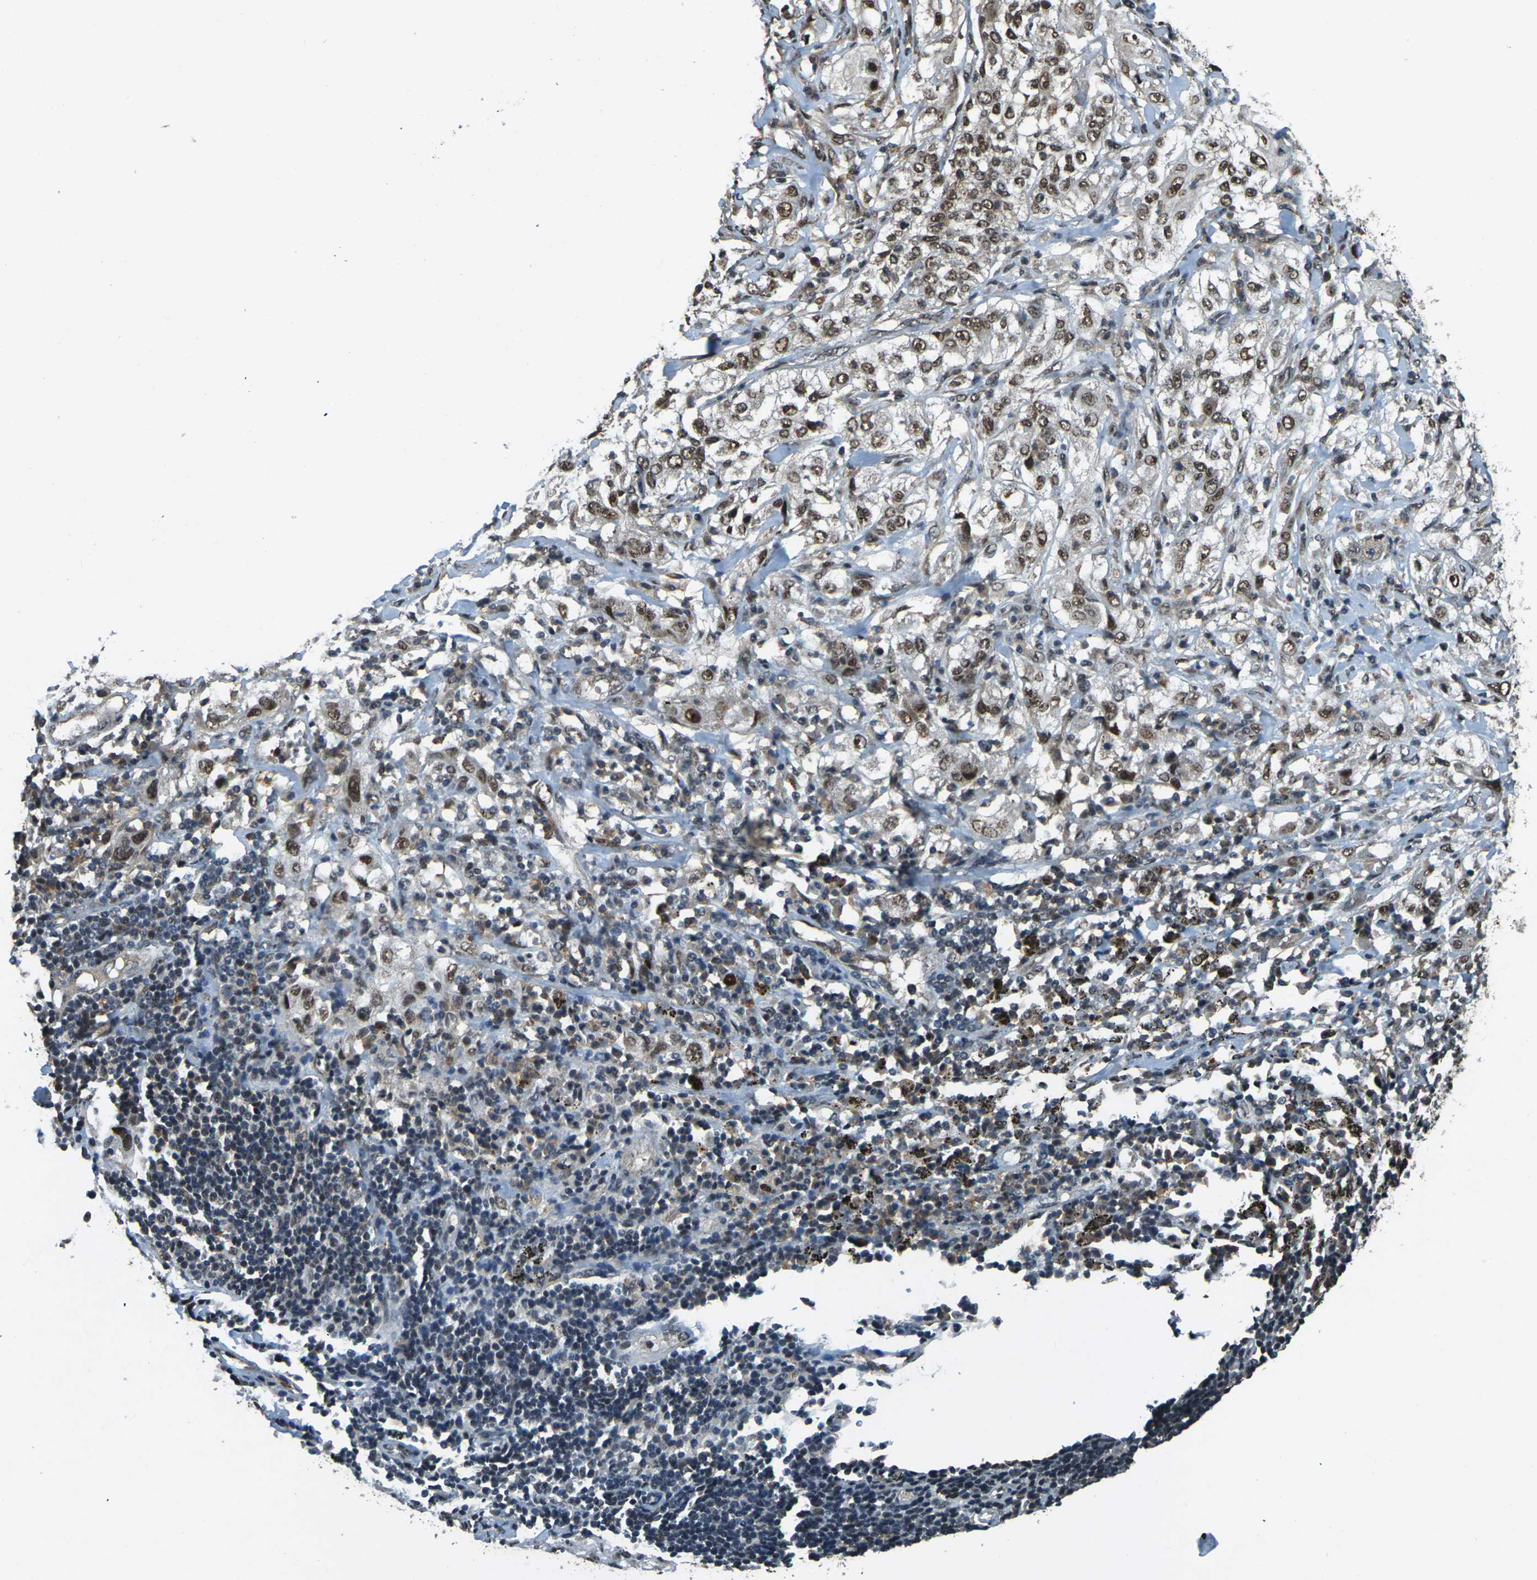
{"staining": {"intensity": "moderate", "quantity": ">75%", "location": "nuclear"}, "tissue": "lung cancer", "cell_type": "Tumor cells", "image_type": "cancer", "snomed": [{"axis": "morphology", "description": "Inflammation, NOS"}, {"axis": "morphology", "description": "Squamous cell carcinoma, NOS"}, {"axis": "topography", "description": "Lymph node"}, {"axis": "topography", "description": "Soft tissue"}, {"axis": "topography", "description": "Lung"}], "caption": "A micrograph of lung cancer stained for a protein shows moderate nuclear brown staining in tumor cells.", "gene": "NR4A2", "patient": {"sex": "male", "age": 66}}